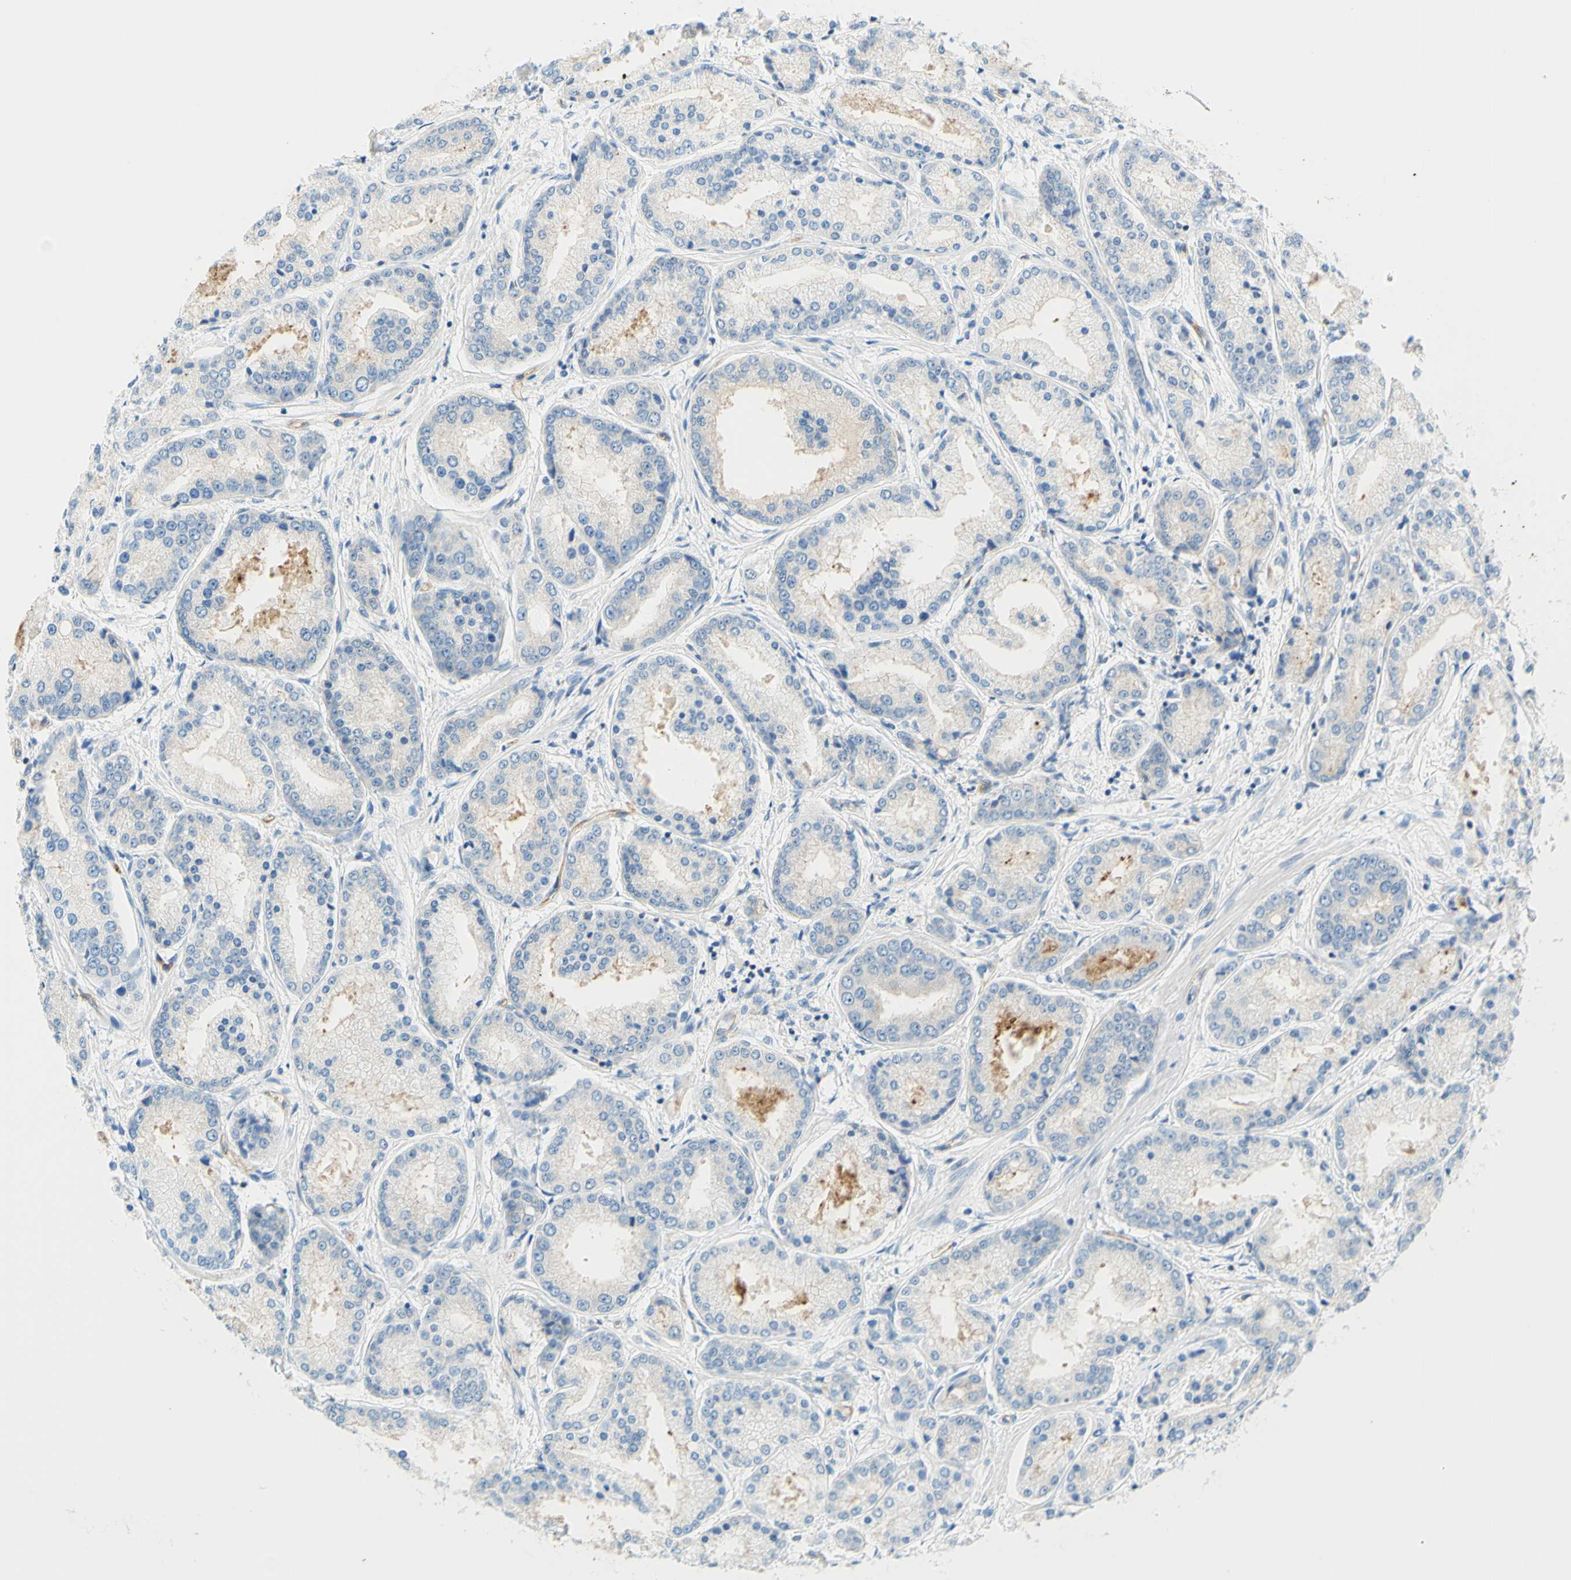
{"staining": {"intensity": "negative", "quantity": "none", "location": "none"}, "tissue": "prostate cancer", "cell_type": "Tumor cells", "image_type": "cancer", "snomed": [{"axis": "morphology", "description": "Adenocarcinoma, High grade"}, {"axis": "topography", "description": "Prostate"}], "caption": "Micrograph shows no significant protein positivity in tumor cells of prostate cancer (adenocarcinoma (high-grade)).", "gene": "TREM2", "patient": {"sex": "male", "age": 59}}